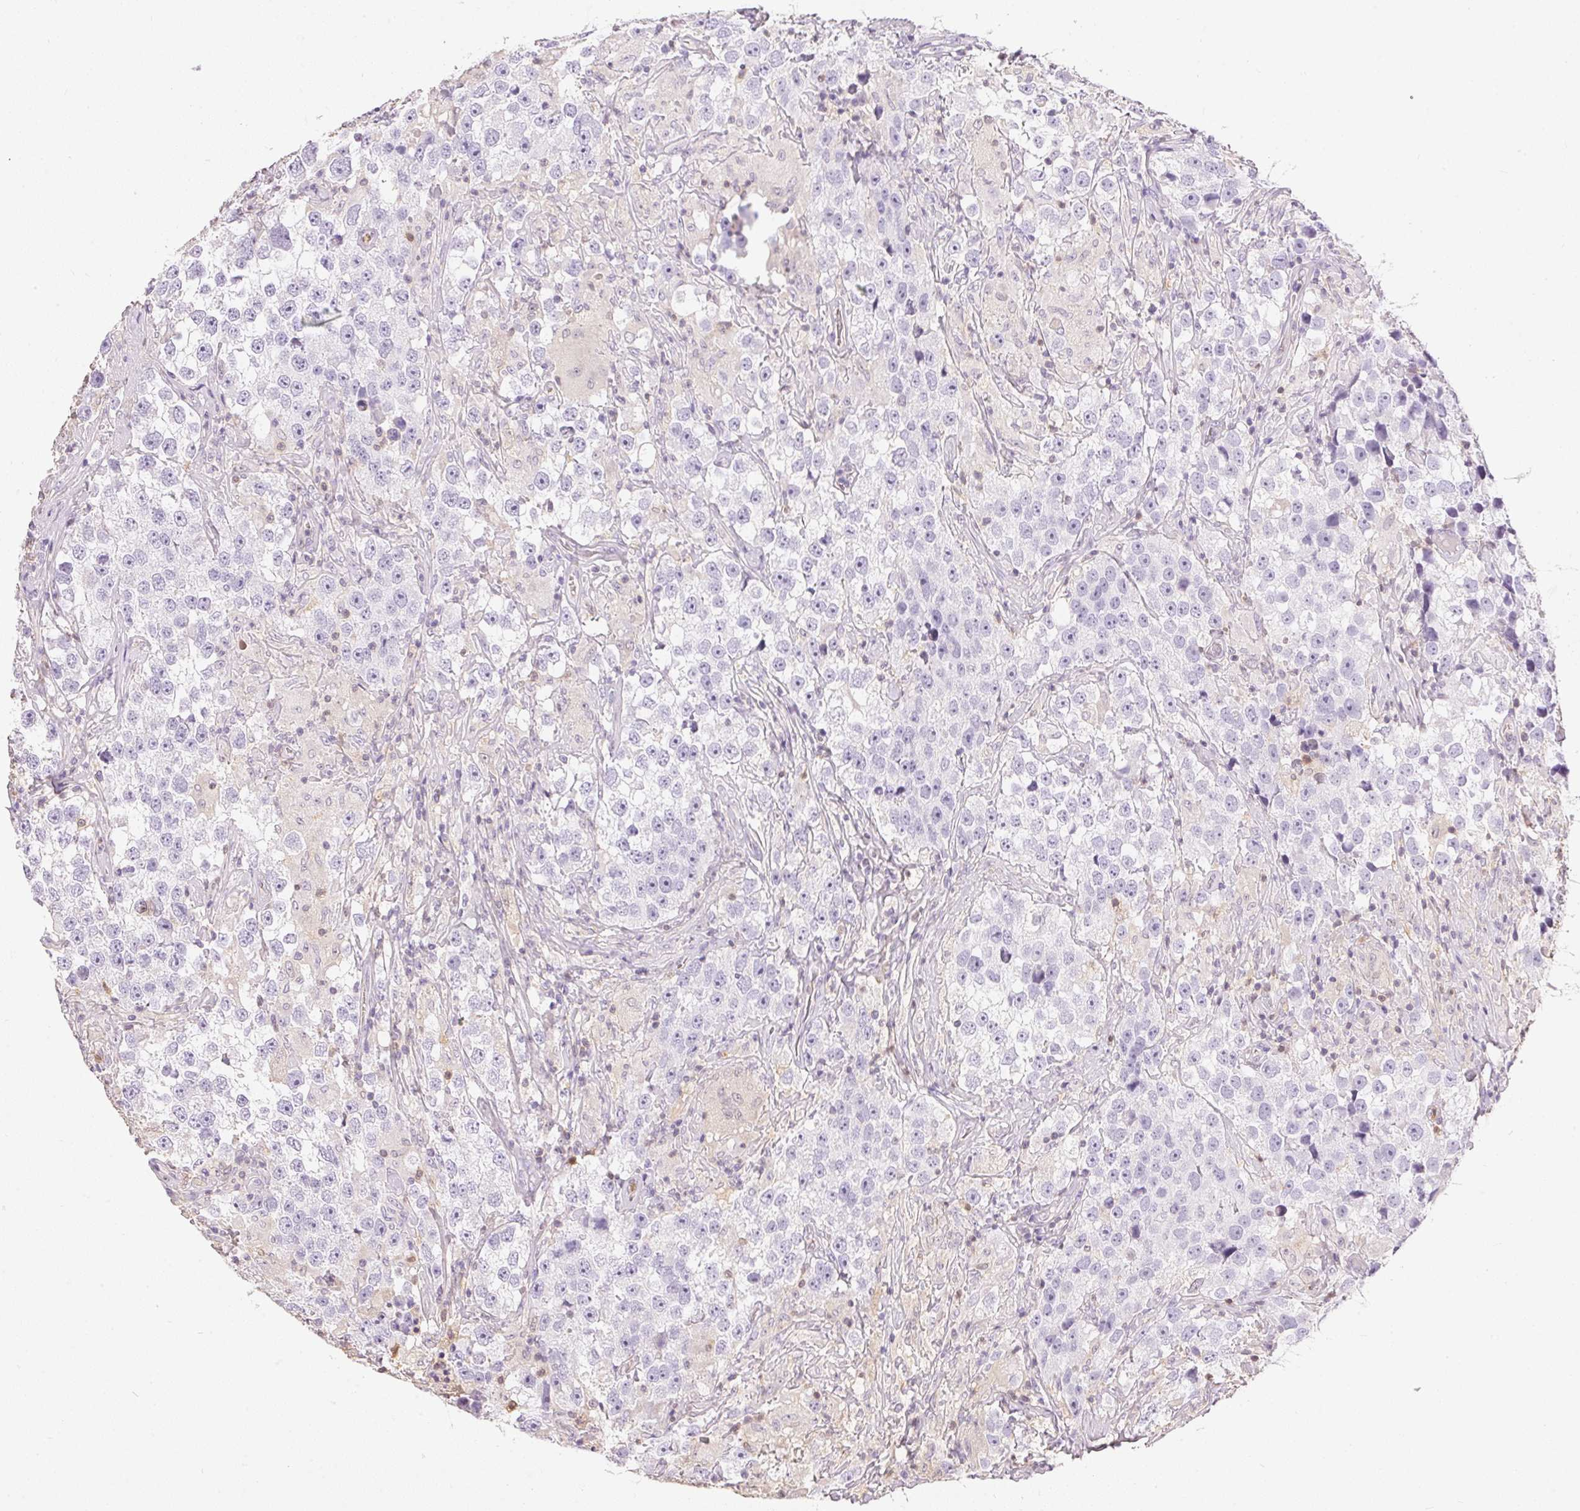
{"staining": {"intensity": "negative", "quantity": "none", "location": "none"}, "tissue": "testis cancer", "cell_type": "Tumor cells", "image_type": "cancer", "snomed": [{"axis": "morphology", "description": "Seminoma, NOS"}, {"axis": "topography", "description": "Testis"}], "caption": "Immunohistochemistry image of human seminoma (testis) stained for a protein (brown), which reveals no staining in tumor cells. Nuclei are stained in blue.", "gene": "S100A3", "patient": {"sex": "male", "age": 46}}